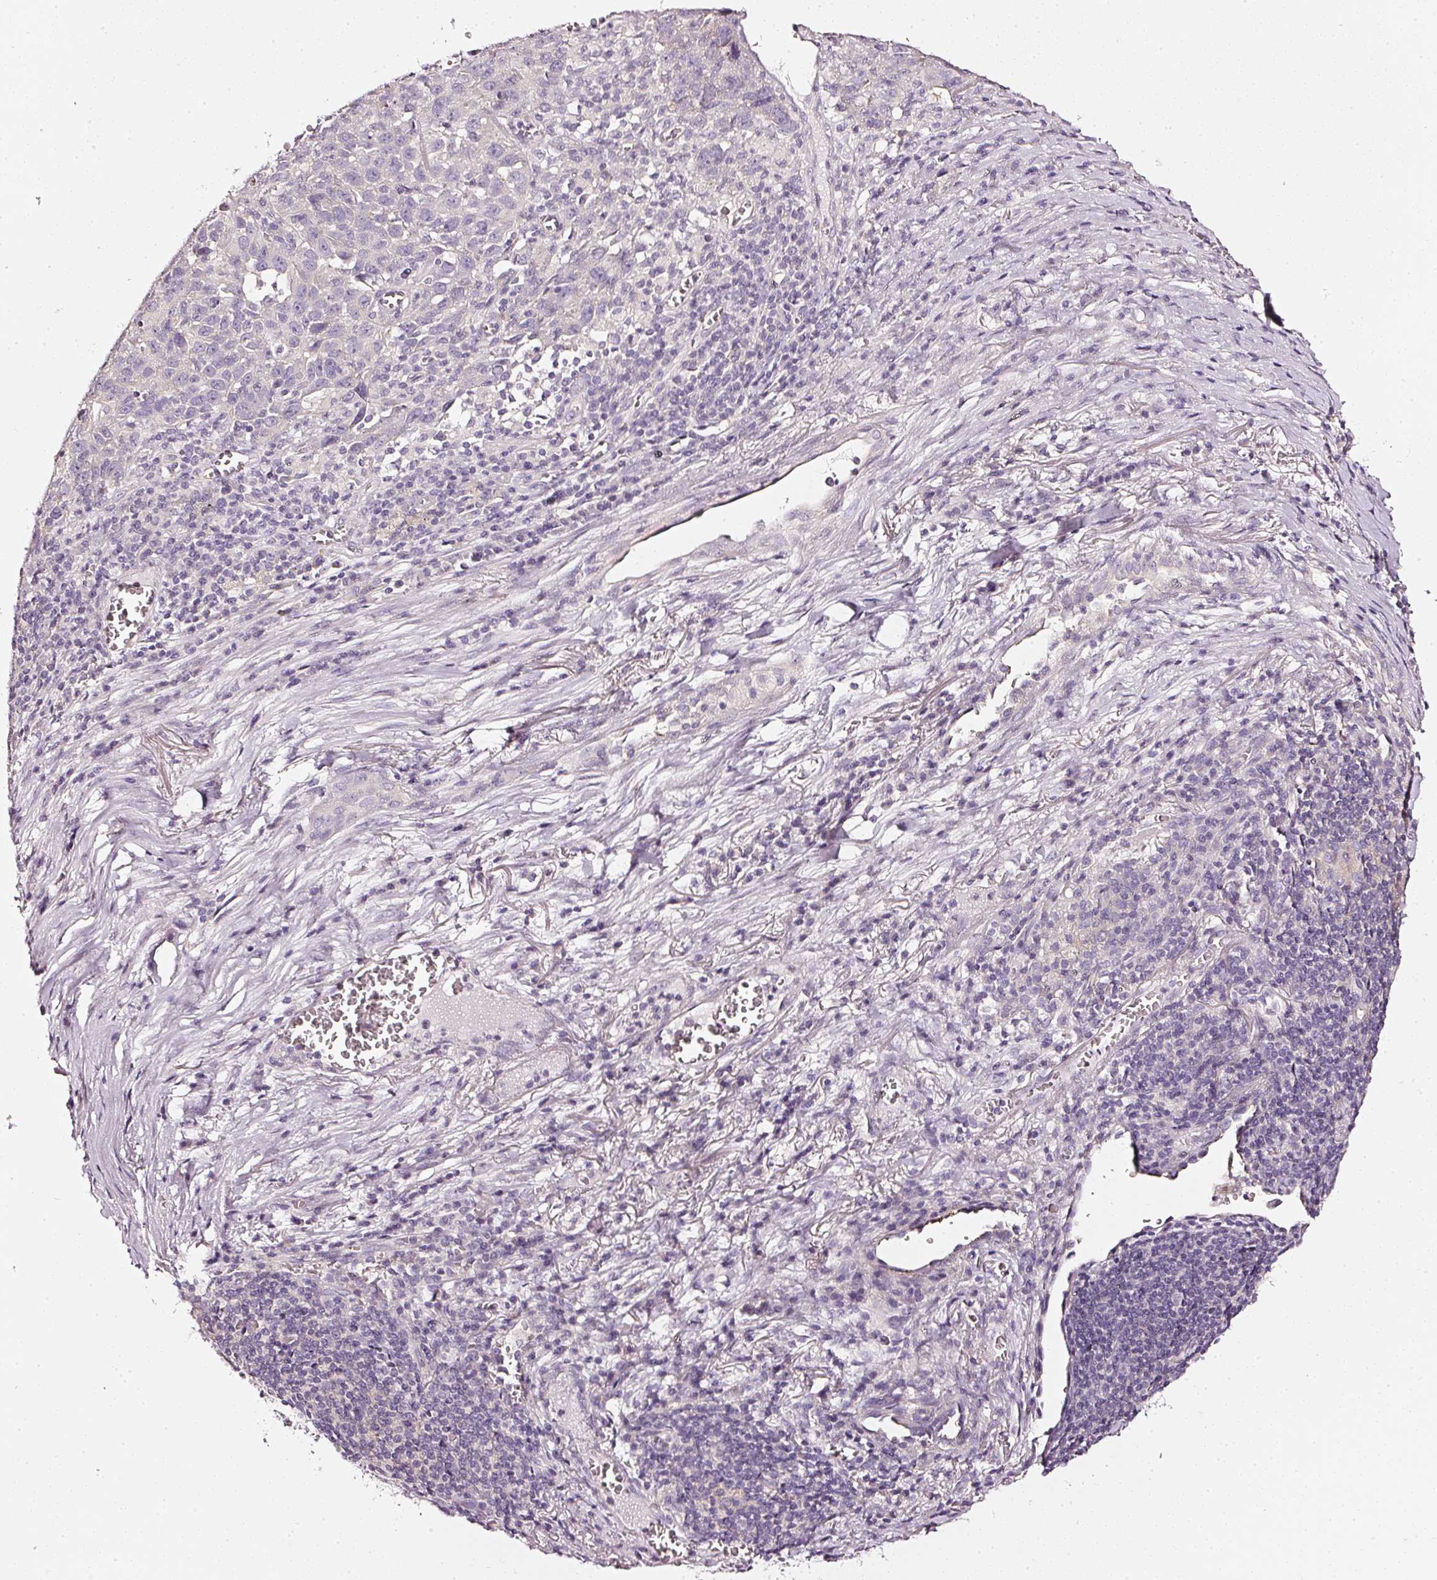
{"staining": {"intensity": "negative", "quantity": "none", "location": "none"}, "tissue": "lung cancer", "cell_type": "Tumor cells", "image_type": "cancer", "snomed": [{"axis": "morphology", "description": "Squamous cell carcinoma, NOS"}, {"axis": "topography", "description": "Lung"}], "caption": "The image exhibits no significant expression in tumor cells of lung cancer.", "gene": "CNP", "patient": {"sex": "male", "age": 76}}